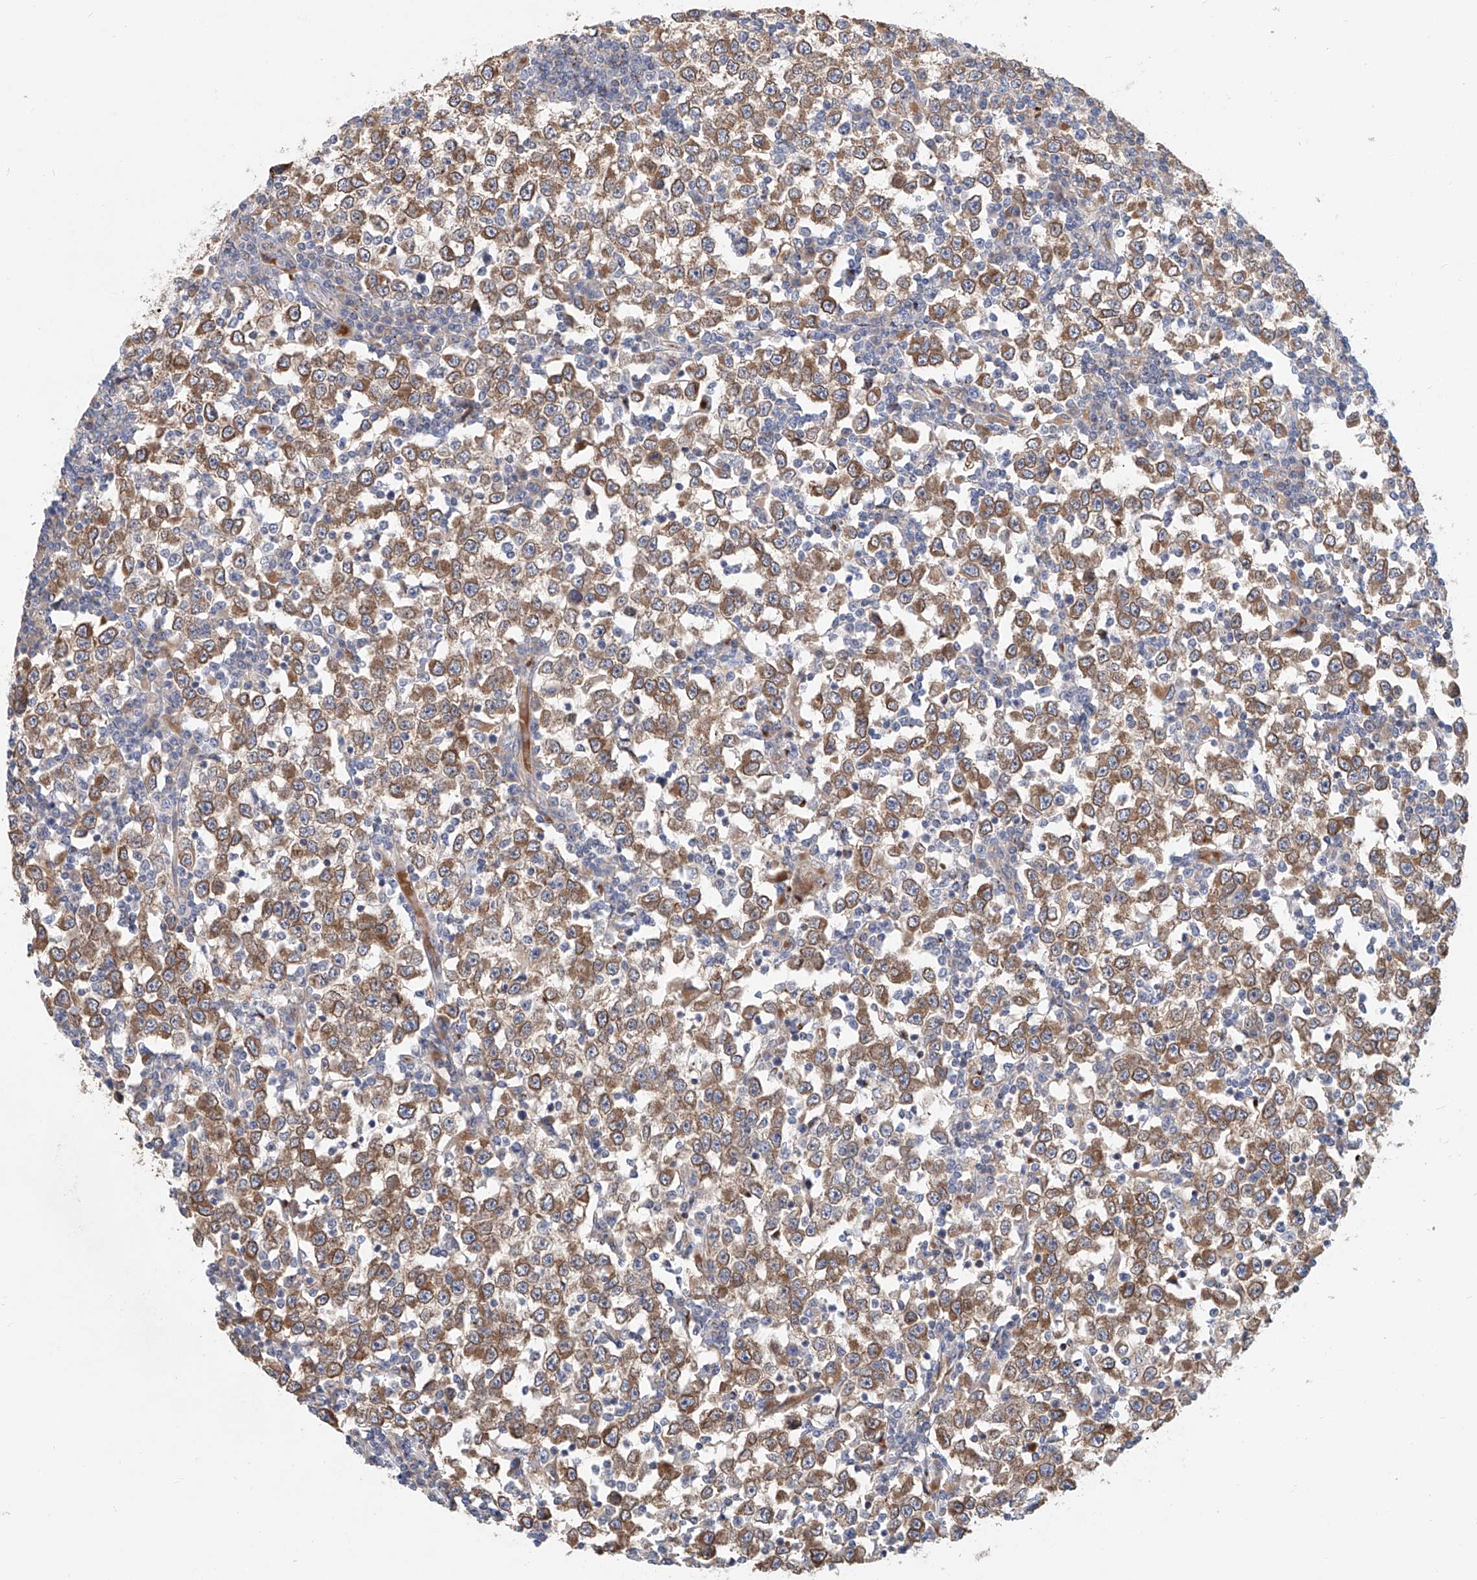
{"staining": {"intensity": "moderate", "quantity": ">75%", "location": "cytoplasmic/membranous"}, "tissue": "testis cancer", "cell_type": "Tumor cells", "image_type": "cancer", "snomed": [{"axis": "morphology", "description": "Seminoma, NOS"}, {"axis": "topography", "description": "Testis"}], "caption": "The histopathology image exhibits a brown stain indicating the presence of a protein in the cytoplasmic/membranous of tumor cells in testis seminoma.", "gene": "HGSNAT", "patient": {"sex": "male", "age": 65}}